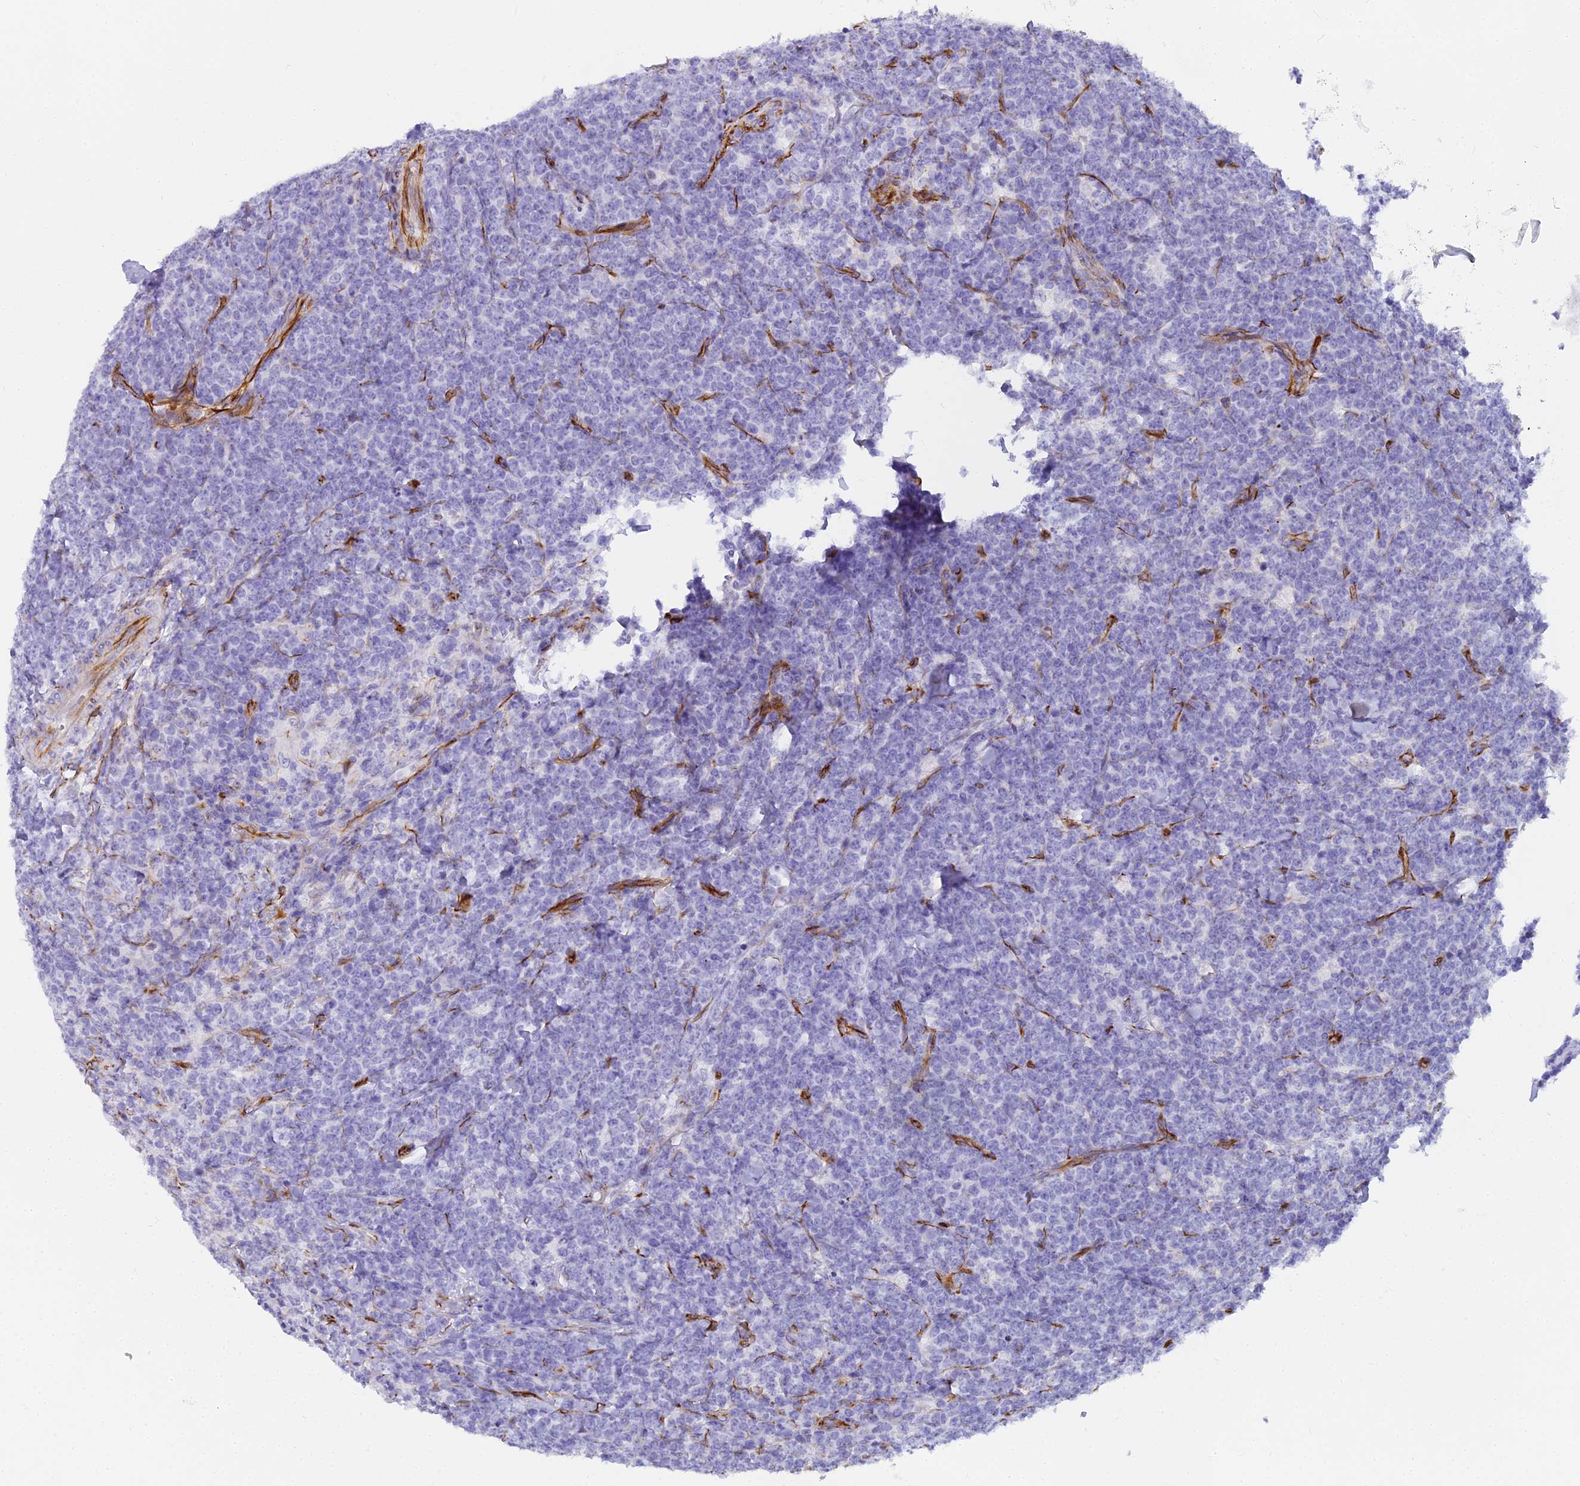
{"staining": {"intensity": "negative", "quantity": "none", "location": "none"}, "tissue": "lymphoma", "cell_type": "Tumor cells", "image_type": "cancer", "snomed": [{"axis": "morphology", "description": "Malignant lymphoma, non-Hodgkin's type, High grade"}, {"axis": "topography", "description": "Small intestine"}], "caption": "High magnification brightfield microscopy of lymphoma stained with DAB (brown) and counterstained with hematoxylin (blue): tumor cells show no significant staining. The staining was performed using DAB to visualize the protein expression in brown, while the nuclei were stained in blue with hematoxylin (Magnification: 20x).", "gene": "EVI2A", "patient": {"sex": "male", "age": 8}}